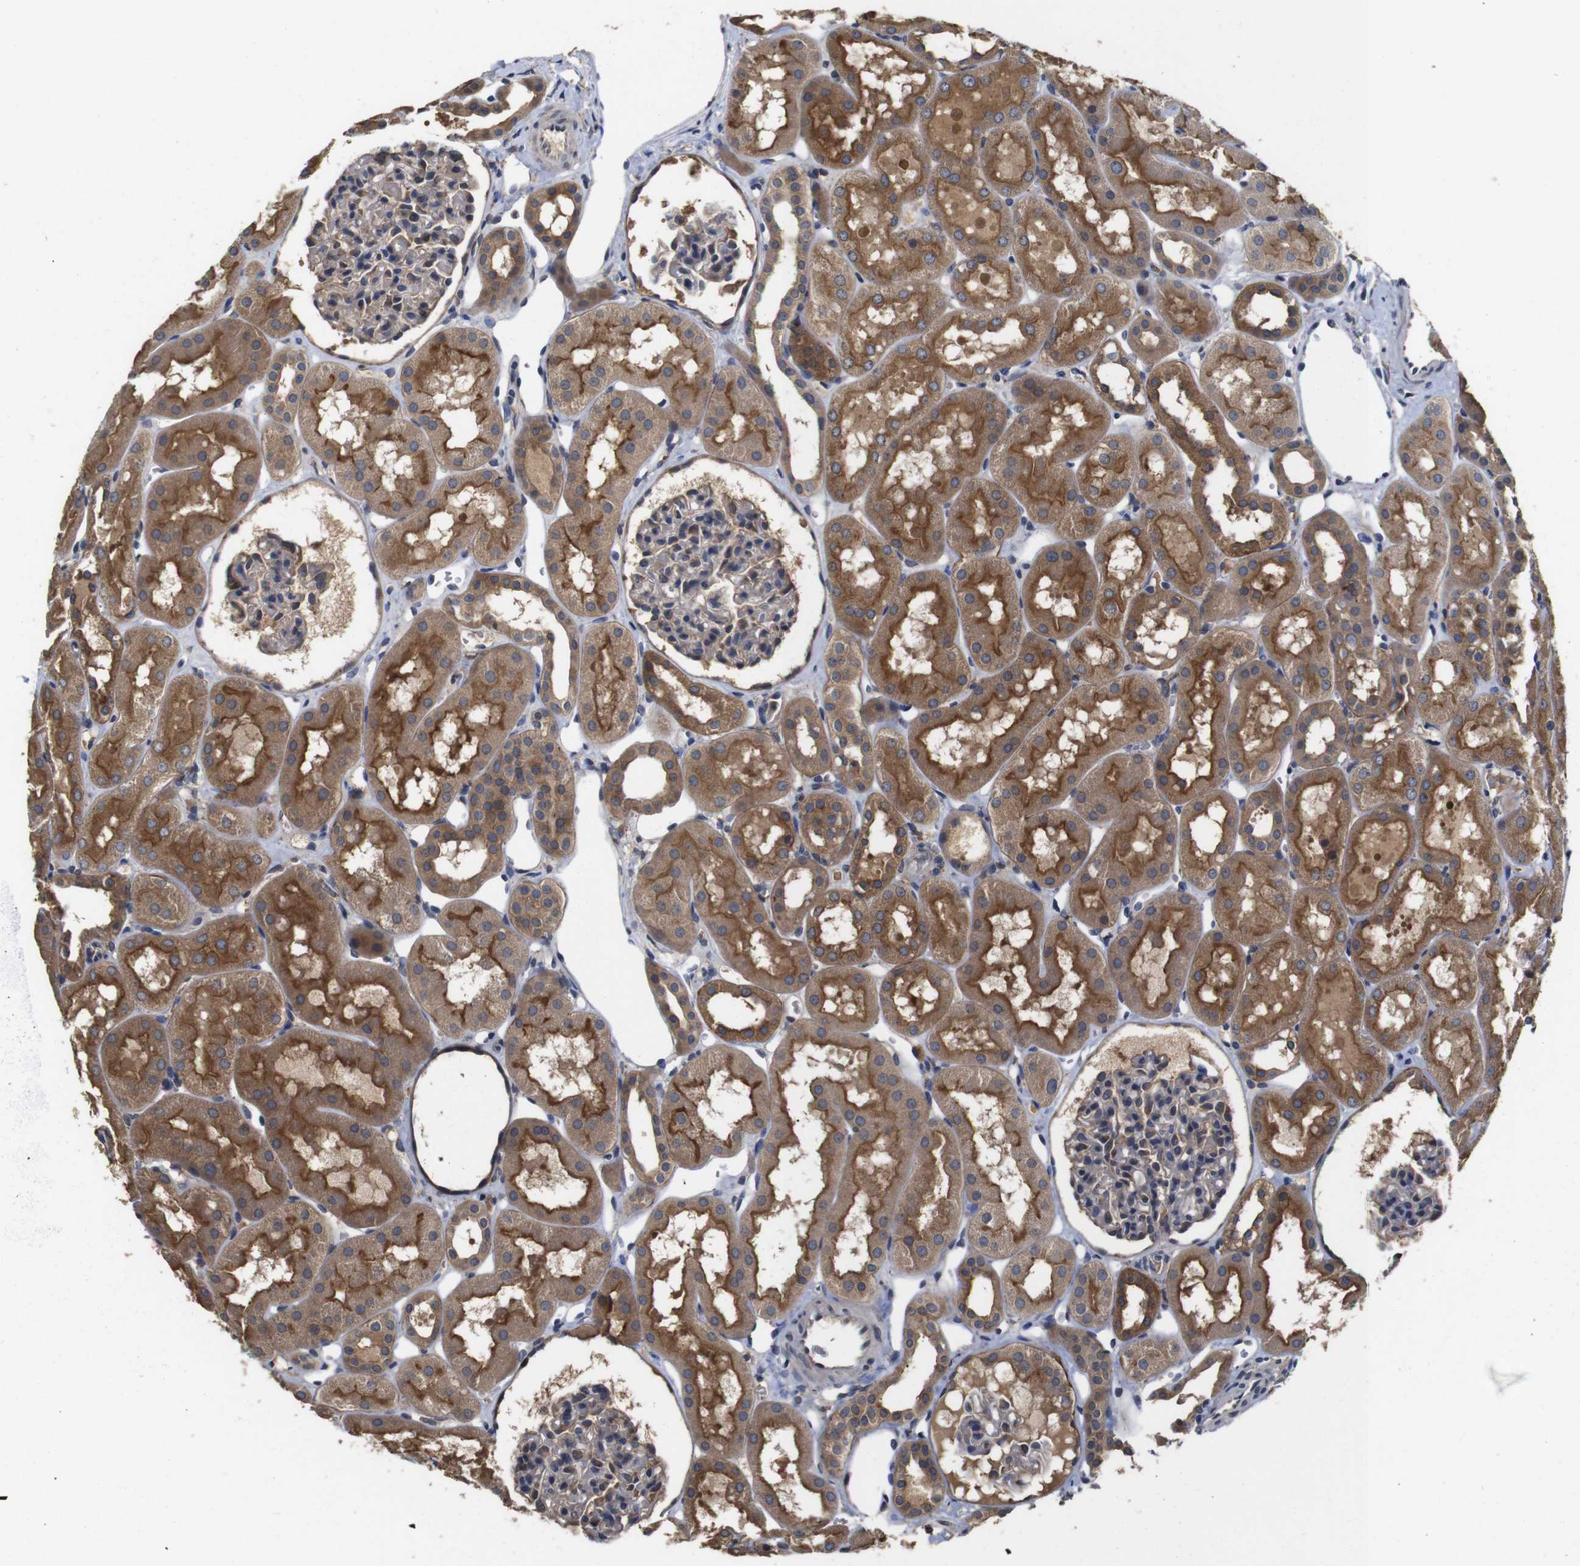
{"staining": {"intensity": "weak", "quantity": "<25%", "location": "cytoplasmic/membranous"}, "tissue": "kidney", "cell_type": "Cells in glomeruli", "image_type": "normal", "snomed": [{"axis": "morphology", "description": "Normal tissue, NOS"}, {"axis": "topography", "description": "Kidney"}, {"axis": "topography", "description": "Urinary bladder"}], "caption": "Immunohistochemistry (IHC) histopathology image of normal kidney: kidney stained with DAB (3,3'-diaminobenzidine) reveals no significant protein expression in cells in glomeruli. Brightfield microscopy of immunohistochemistry stained with DAB (brown) and hematoxylin (blue), captured at high magnification.", "gene": "ARHGAP24", "patient": {"sex": "male", "age": 16}}